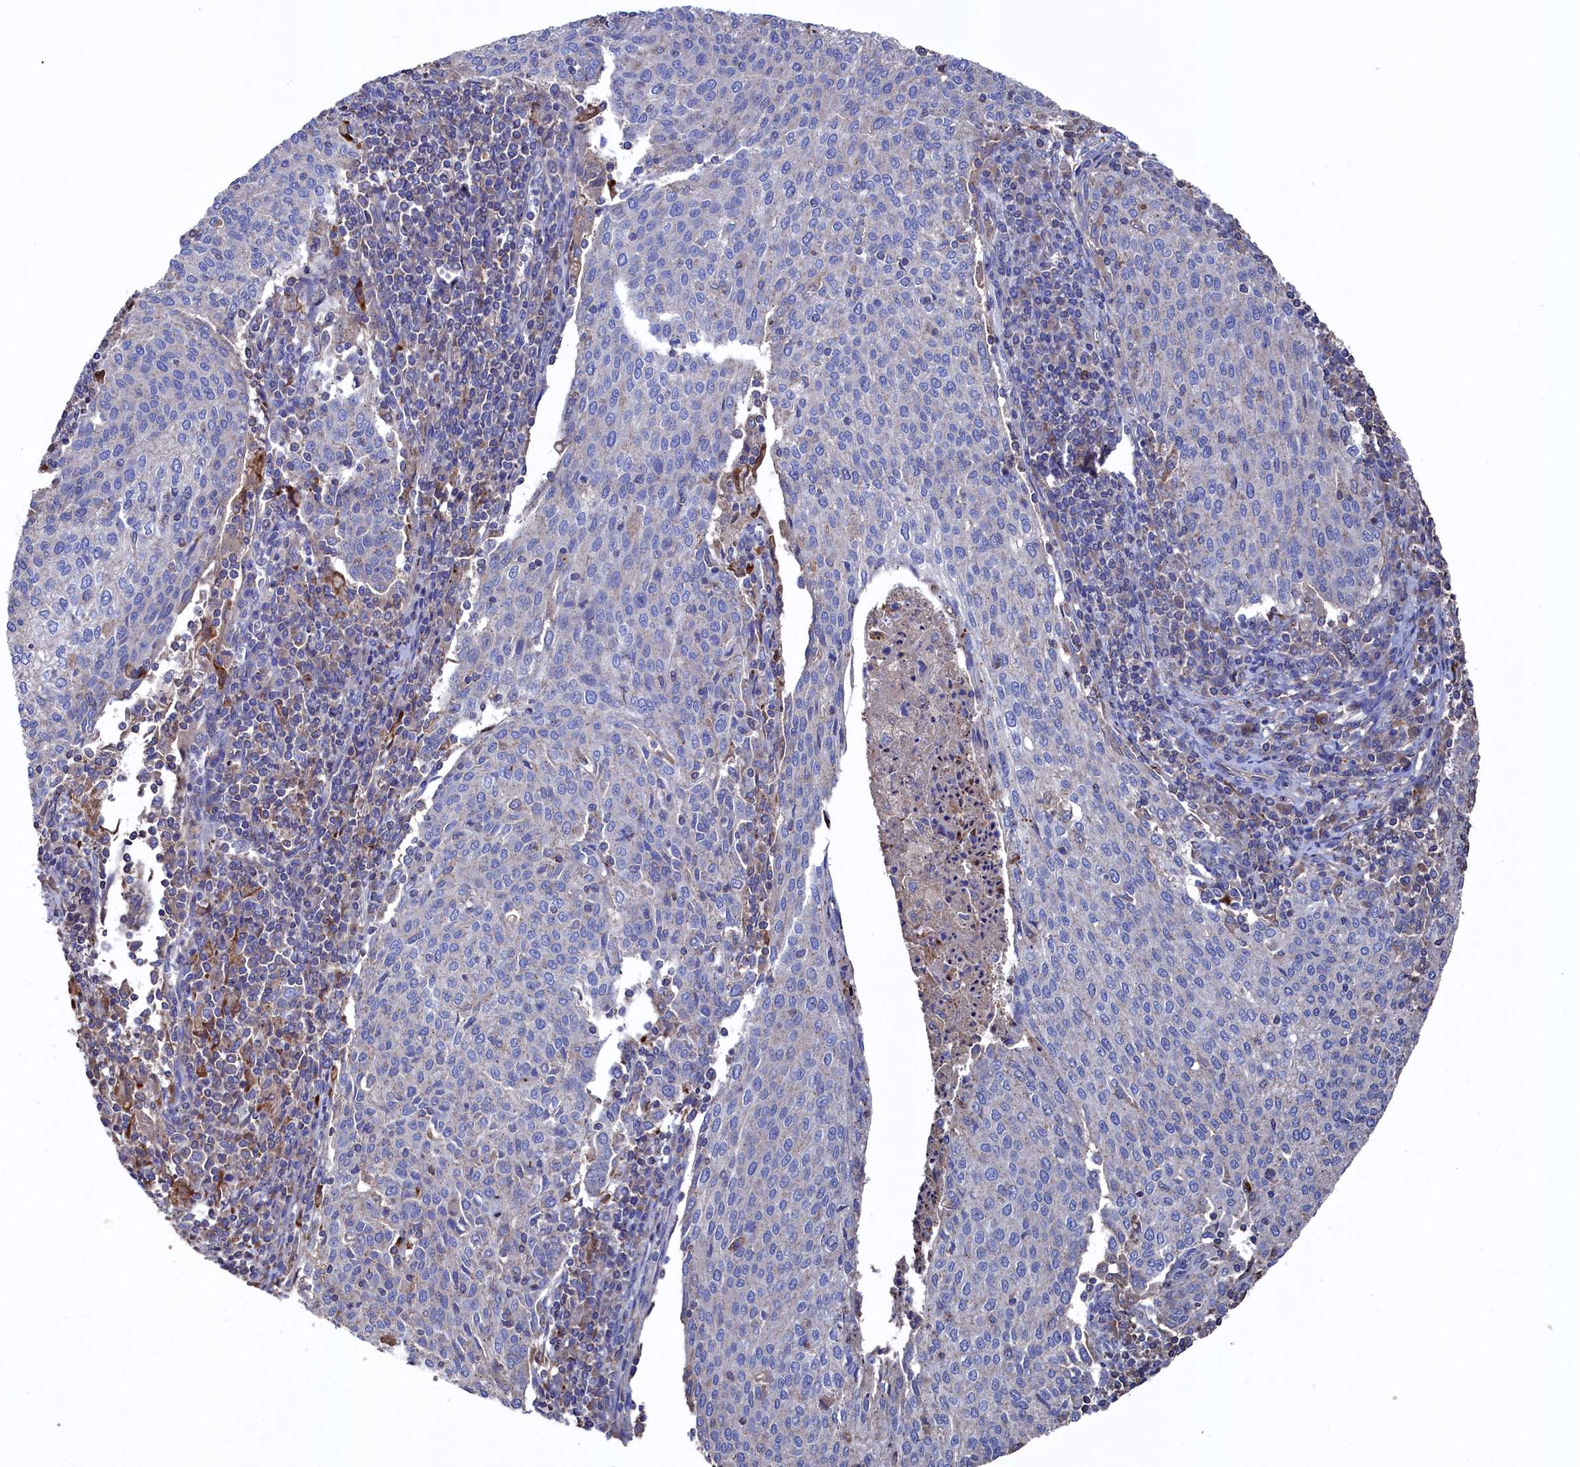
{"staining": {"intensity": "negative", "quantity": "none", "location": "none"}, "tissue": "cervical cancer", "cell_type": "Tumor cells", "image_type": "cancer", "snomed": [{"axis": "morphology", "description": "Squamous cell carcinoma, NOS"}, {"axis": "topography", "description": "Cervix"}], "caption": "The histopathology image shows no staining of tumor cells in cervical cancer.", "gene": "TK2", "patient": {"sex": "female", "age": 46}}